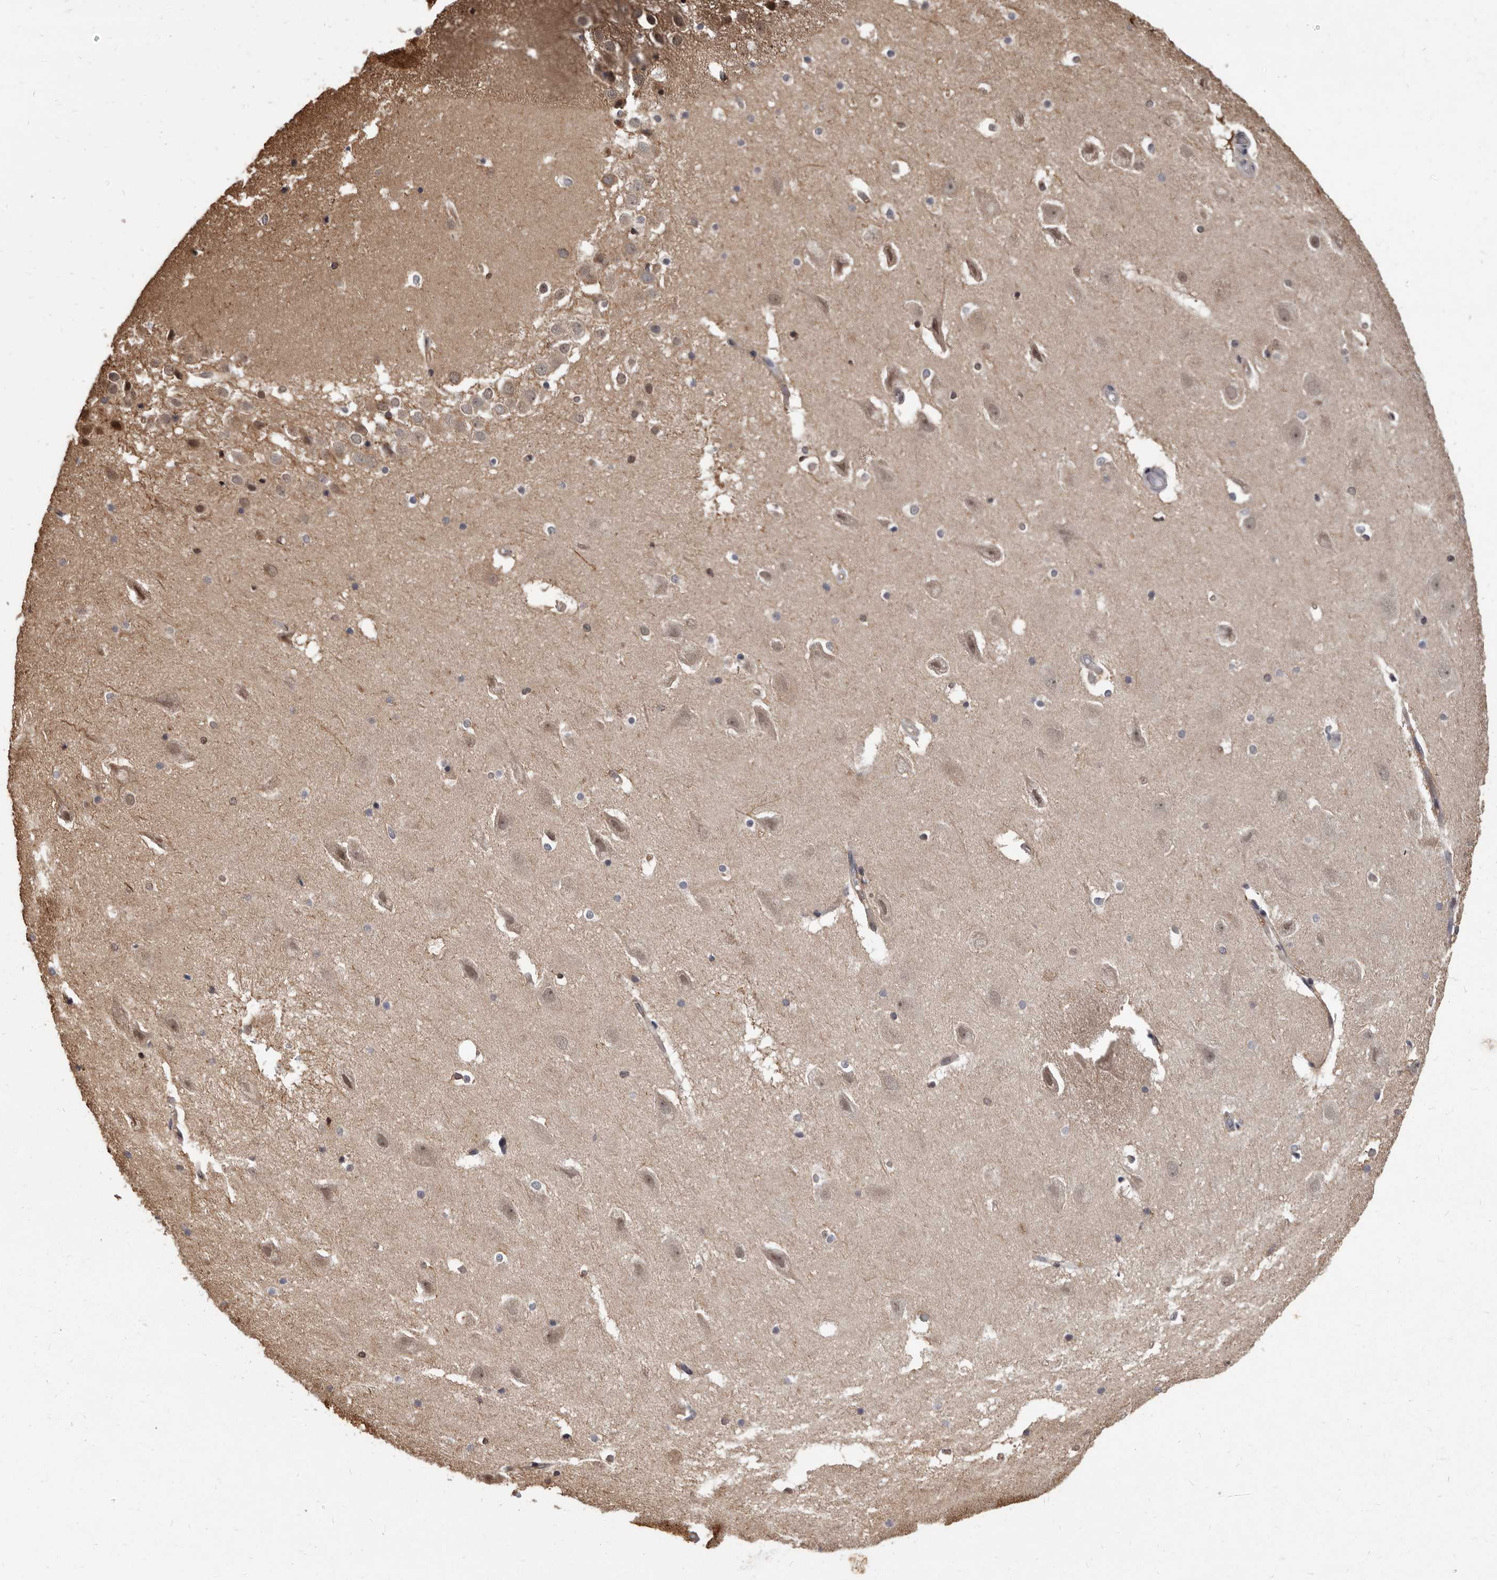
{"staining": {"intensity": "negative", "quantity": "none", "location": "none"}, "tissue": "hippocampus", "cell_type": "Glial cells", "image_type": "normal", "snomed": [{"axis": "morphology", "description": "Normal tissue, NOS"}, {"axis": "topography", "description": "Hippocampus"}], "caption": "Immunohistochemical staining of normal human hippocampus reveals no significant positivity in glial cells.", "gene": "ADAMTS20", "patient": {"sex": "female", "age": 52}}